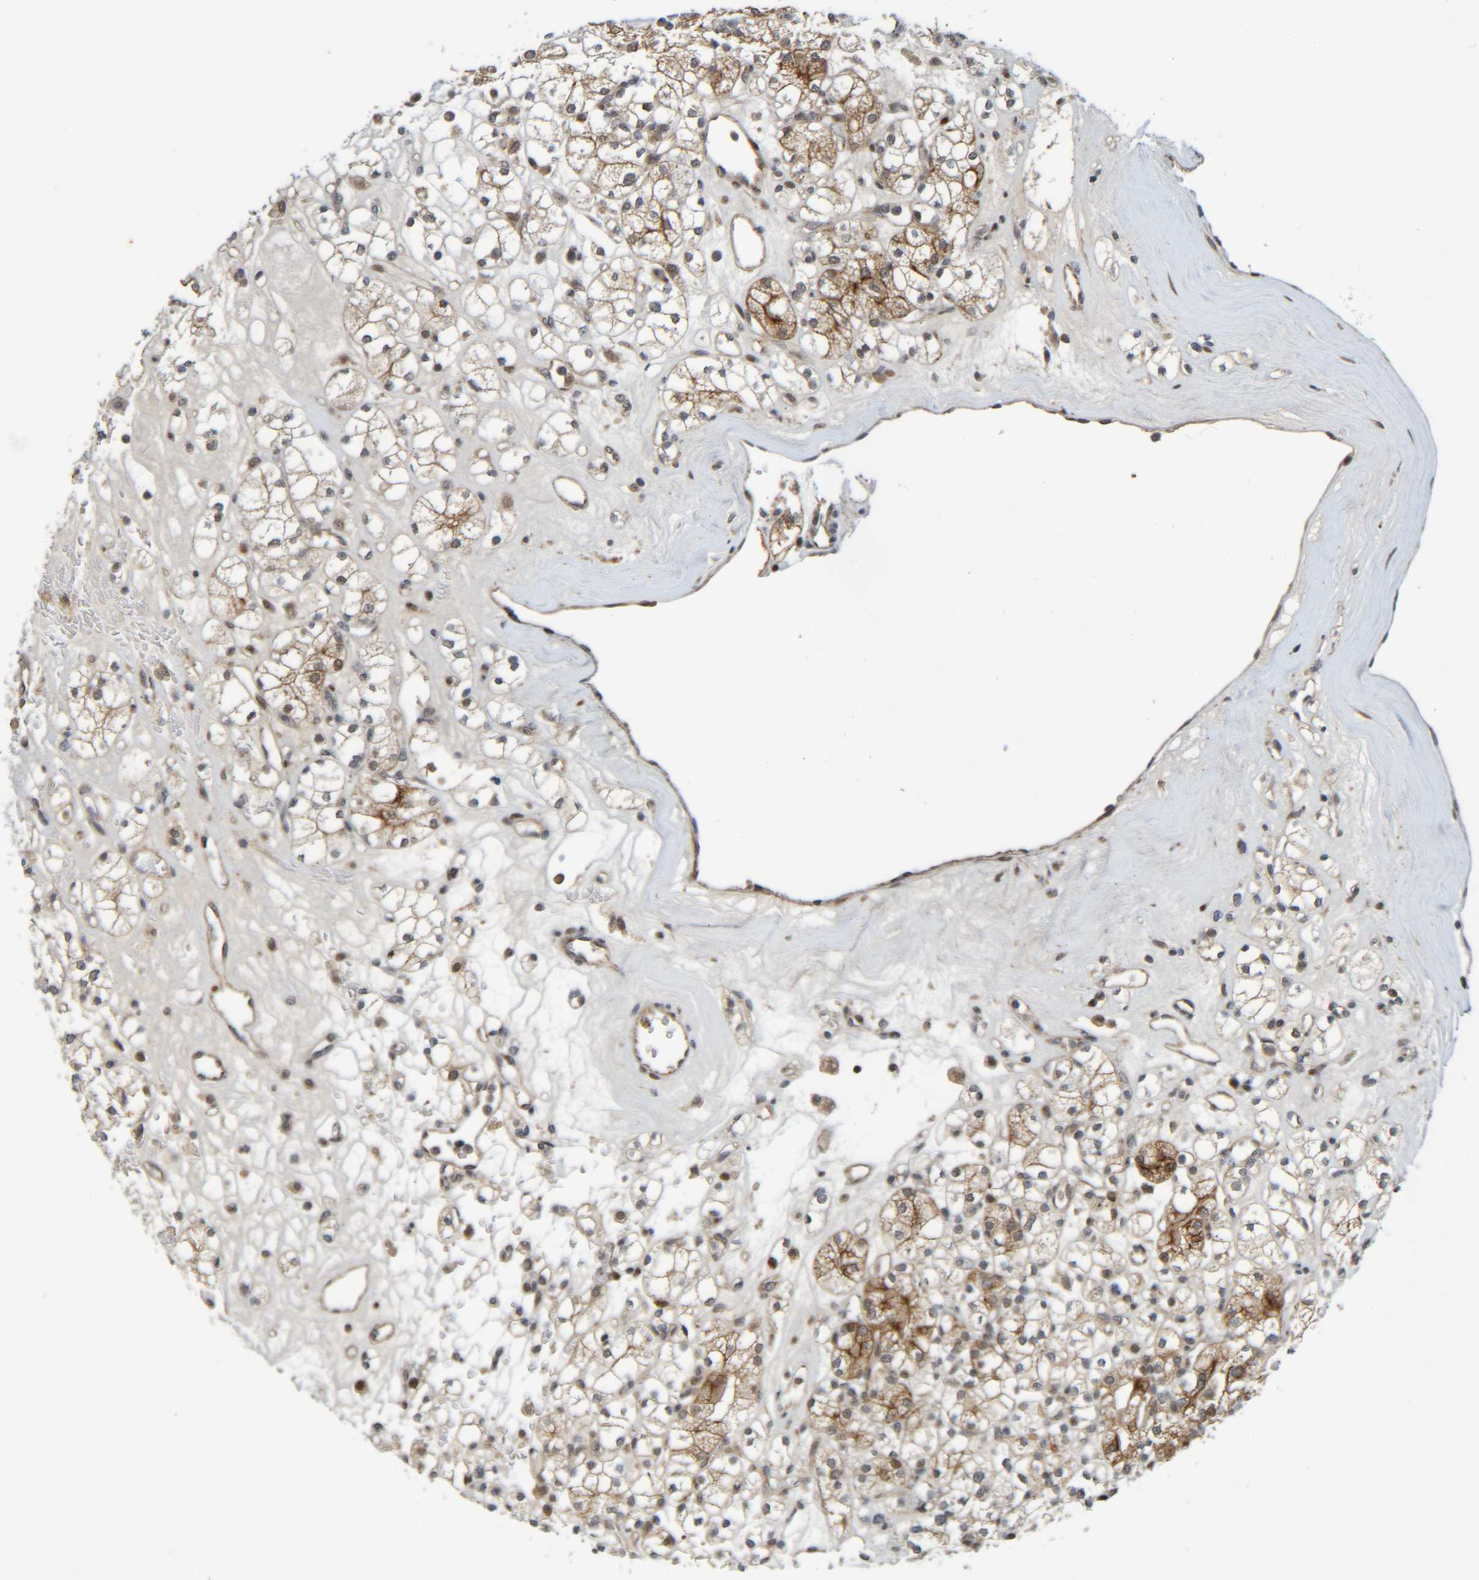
{"staining": {"intensity": "moderate", "quantity": "25%-75%", "location": "cytoplasmic/membranous"}, "tissue": "renal cancer", "cell_type": "Tumor cells", "image_type": "cancer", "snomed": [{"axis": "morphology", "description": "Adenocarcinoma, NOS"}, {"axis": "topography", "description": "Kidney"}], "caption": "Immunohistochemical staining of human renal adenocarcinoma displays medium levels of moderate cytoplasmic/membranous positivity in approximately 25%-75% of tumor cells.", "gene": "CCDC57", "patient": {"sex": "male", "age": 77}}